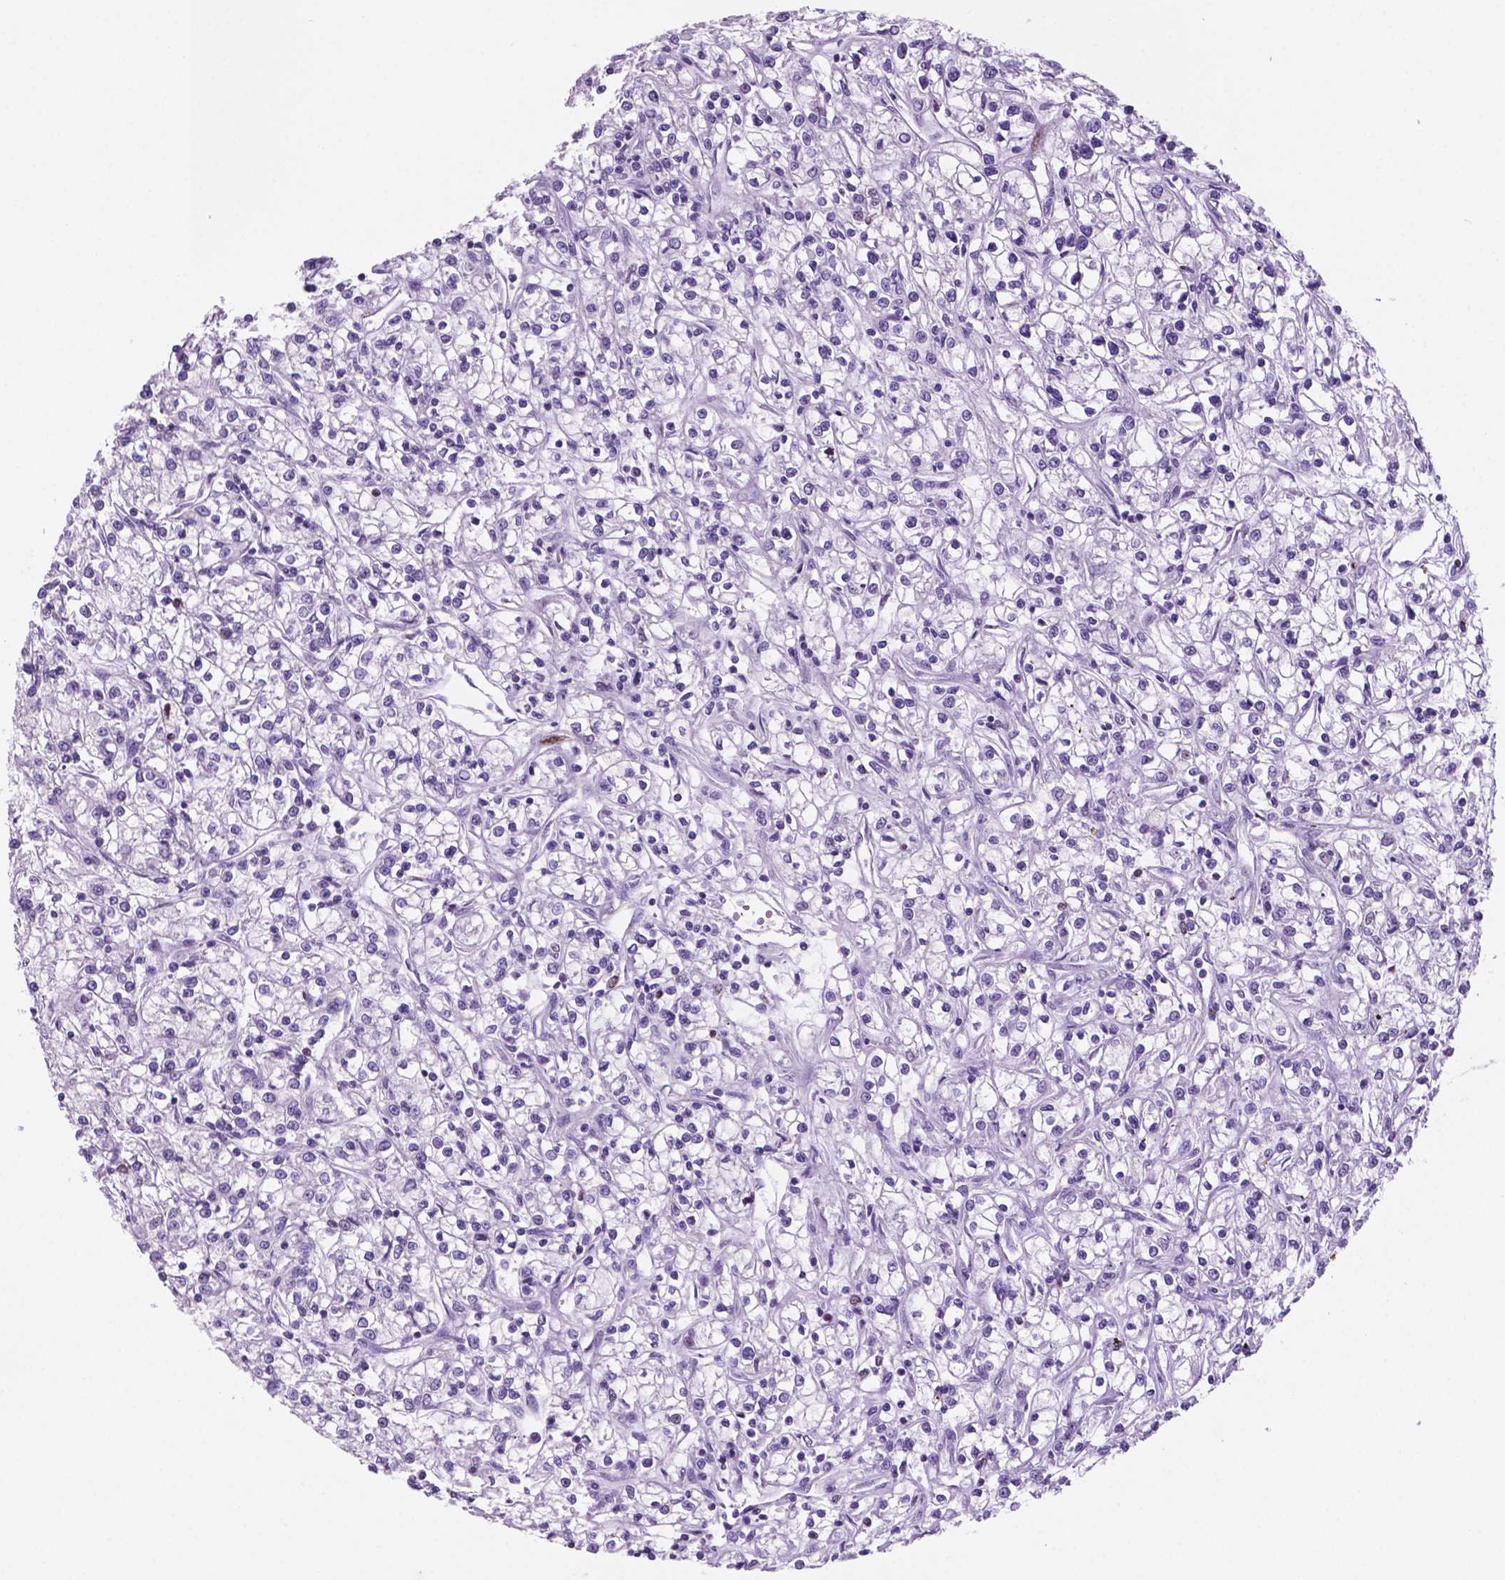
{"staining": {"intensity": "weak", "quantity": "<25%", "location": "nuclear"}, "tissue": "renal cancer", "cell_type": "Tumor cells", "image_type": "cancer", "snomed": [{"axis": "morphology", "description": "Adenocarcinoma, NOS"}, {"axis": "topography", "description": "Kidney"}], "caption": "DAB (3,3'-diaminobenzidine) immunohistochemical staining of adenocarcinoma (renal) shows no significant positivity in tumor cells. (DAB immunohistochemistry, high magnification).", "gene": "NCAPH2", "patient": {"sex": "female", "age": 59}}